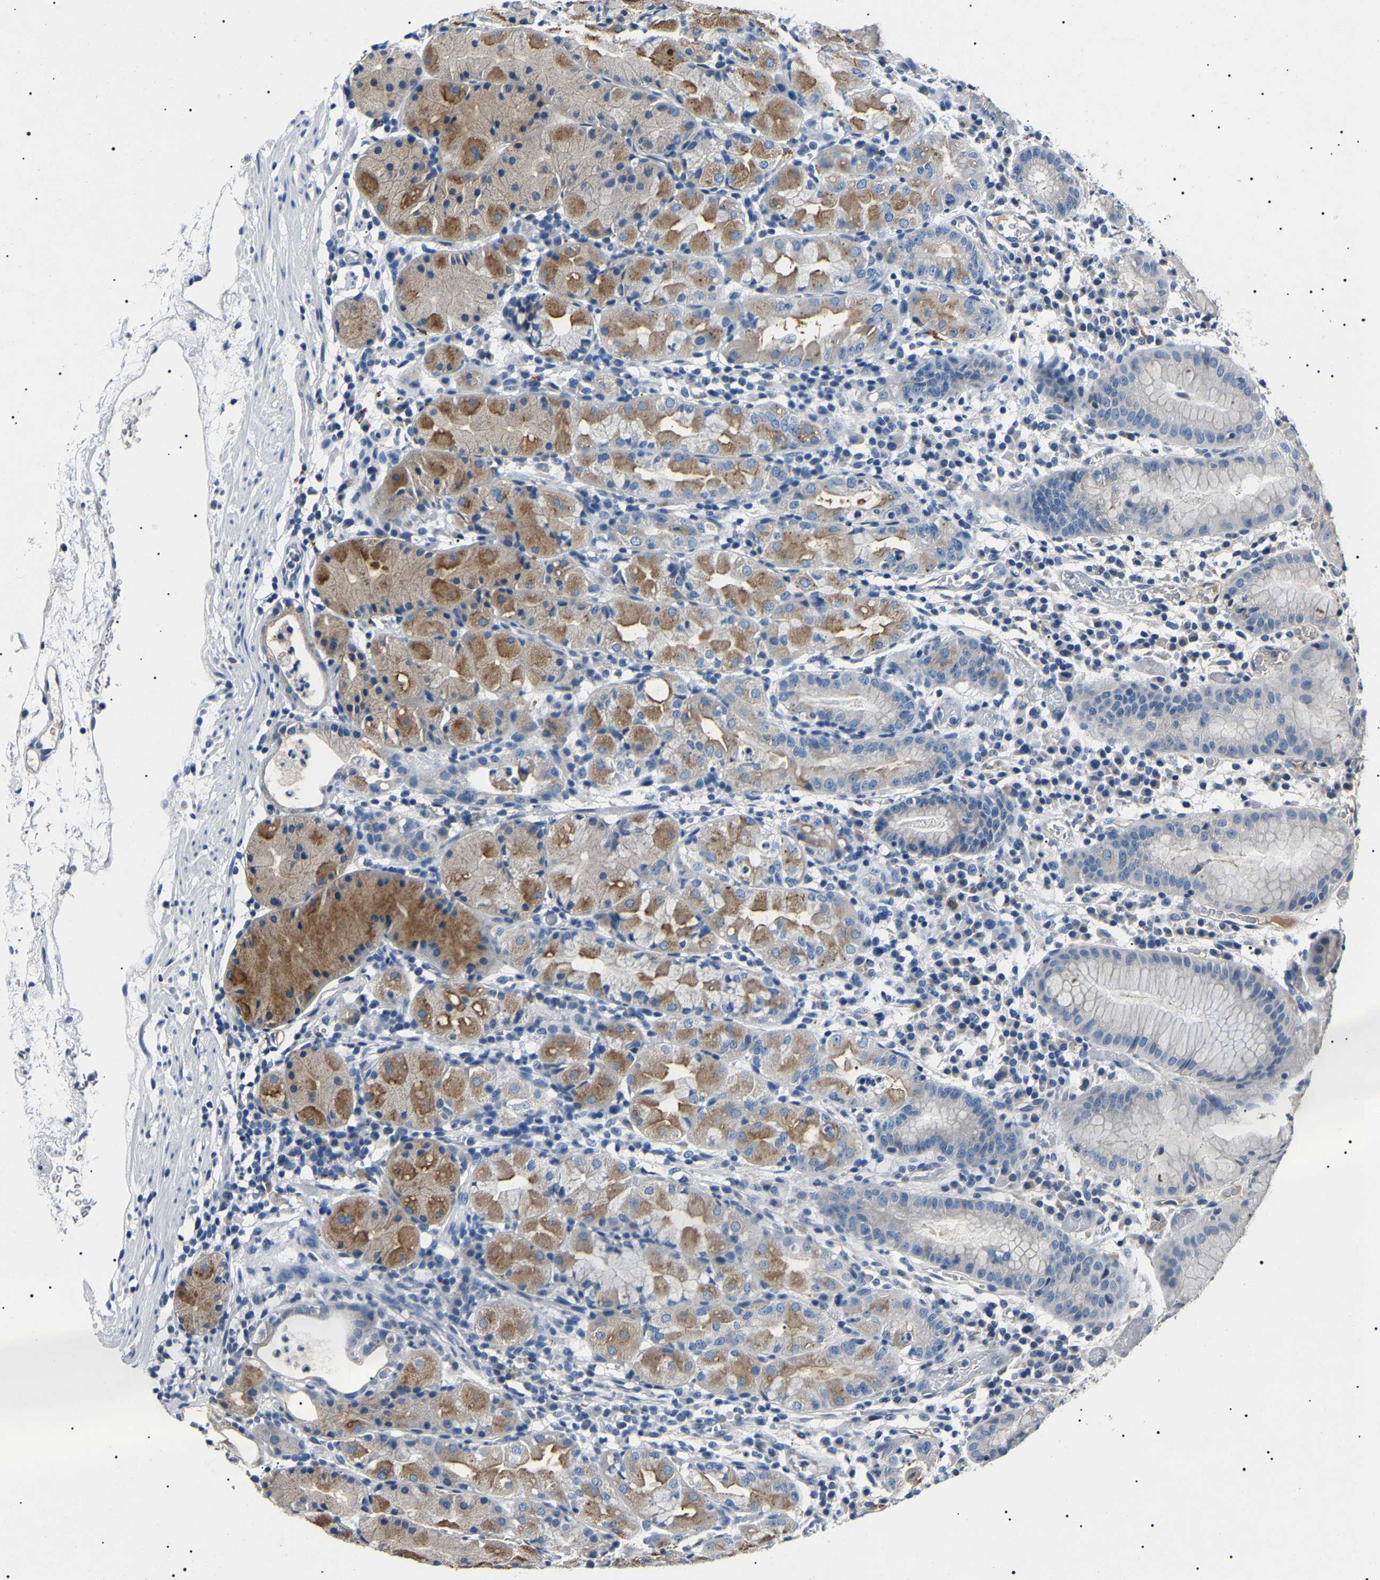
{"staining": {"intensity": "moderate", "quantity": "<25%", "location": "cytoplasmic/membranous"}, "tissue": "stomach", "cell_type": "Glandular cells", "image_type": "normal", "snomed": [{"axis": "morphology", "description": "Normal tissue, NOS"}, {"axis": "topography", "description": "Stomach"}, {"axis": "topography", "description": "Stomach, lower"}], "caption": "Unremarkable stomach displays moderate cytoplasmic/membranous staining in about <25% of glandular cells (brown staining indicates protein expression, while blue staining denotes nuclei)..", "gene": "KLK15", "patient": {"sex": "female", "age": 75}}